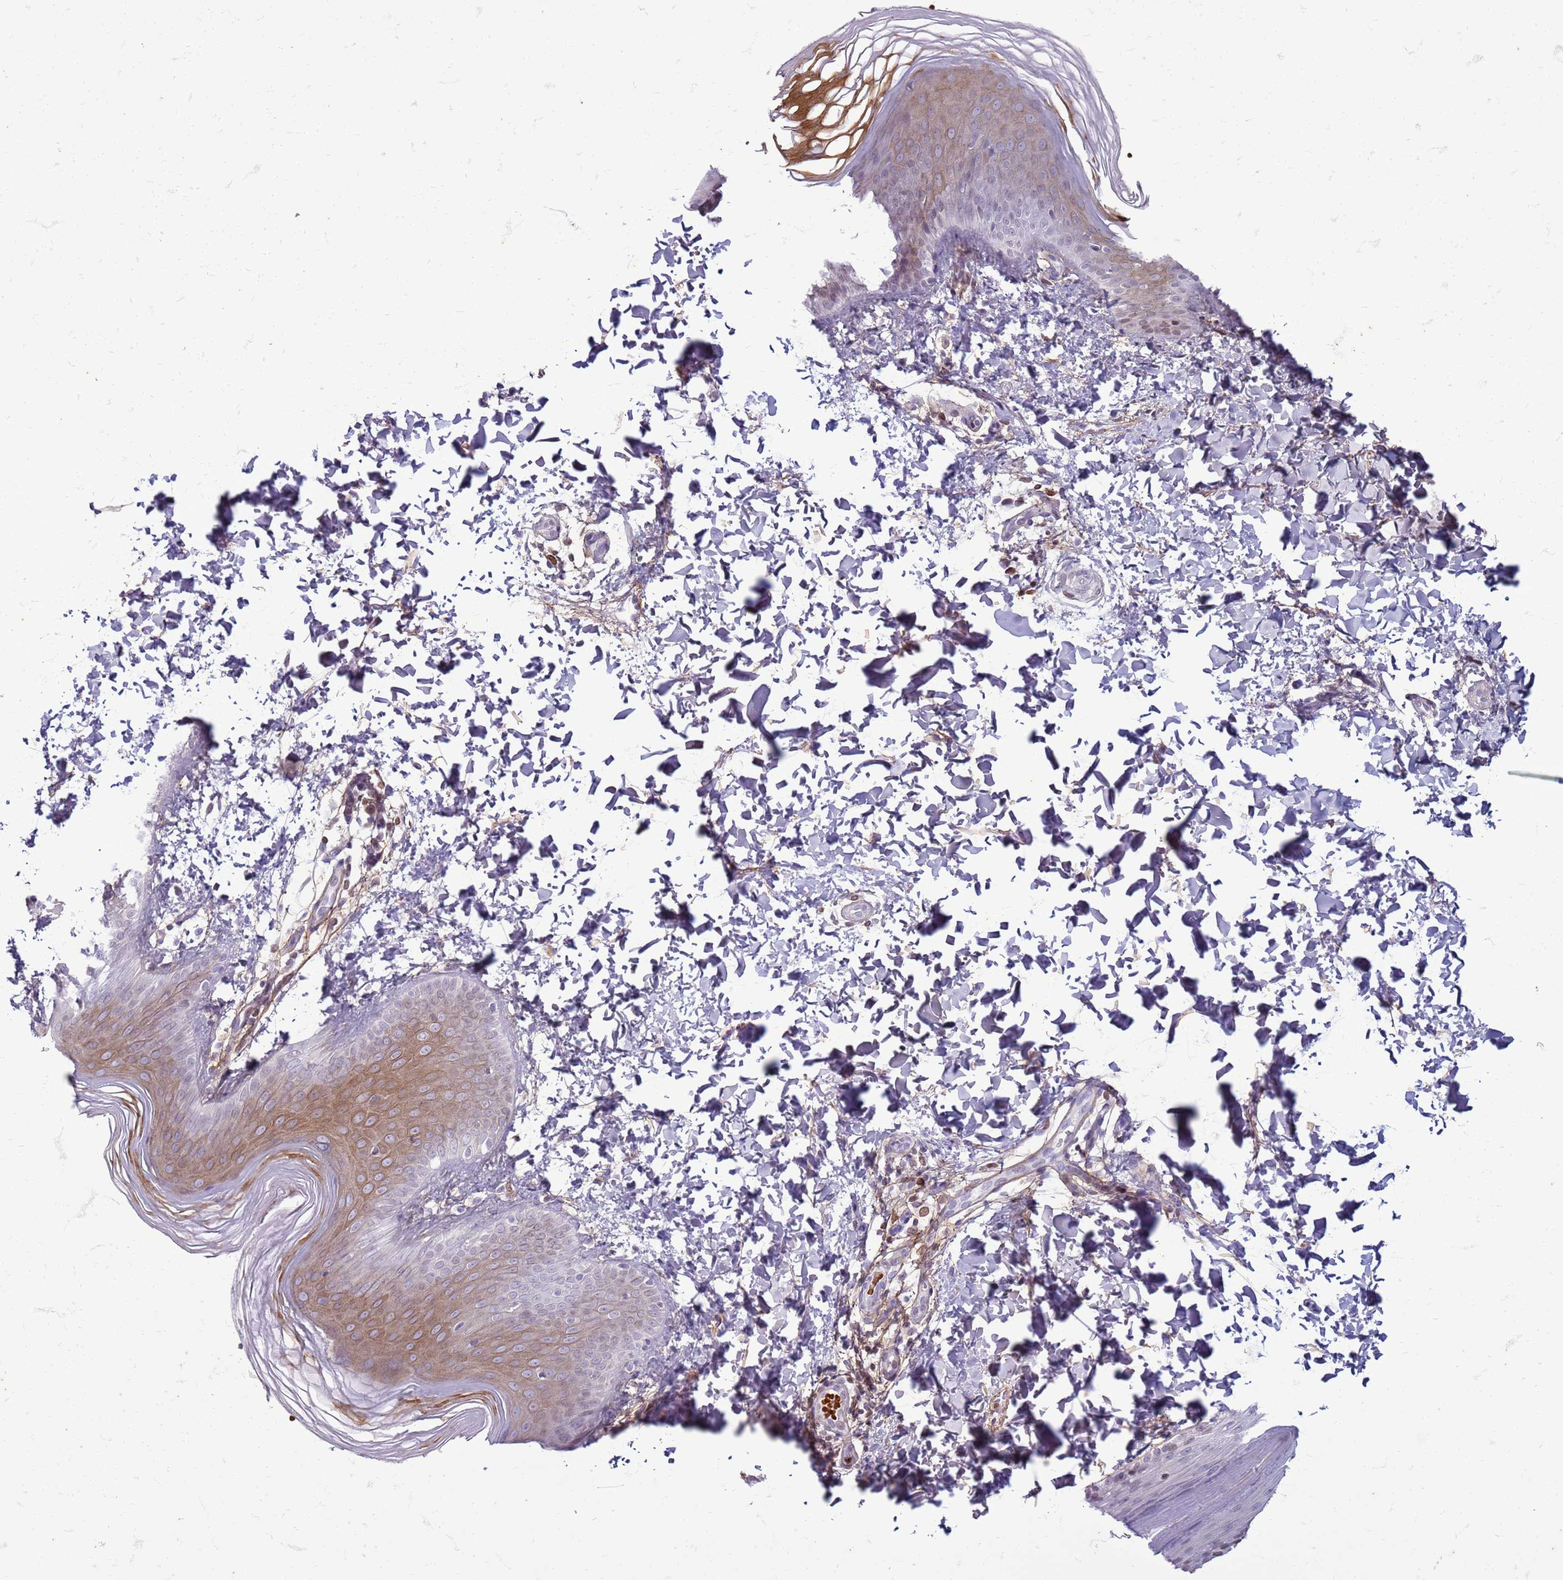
{"staining": {"intensity": "moderate", "quantity": "25%-75%", "location": "cytoplasmic/membranous,nuclear"}, "tissue": "skin", "cell_type": "Epidermal cells", "image_type": "normal", "snomed": [{"axis": "morphology", "description": "Normal tissue, NOS"}, {"axis": "morphology", "description": "Inflammation, NOS"}, {"axis": "topography", "description": "Soft tissue"}, {"axis": "topography", "description": "Anal"}], "caption": "Protein positivity by immunohistochemistry displays moderate cytoplasmic/membranous,nuclear positivity in about 25%-75% of epidermal cells in unremarkable skin.", "gene": "METTL25B", "patient": {"sex": "female", "age": 15}}